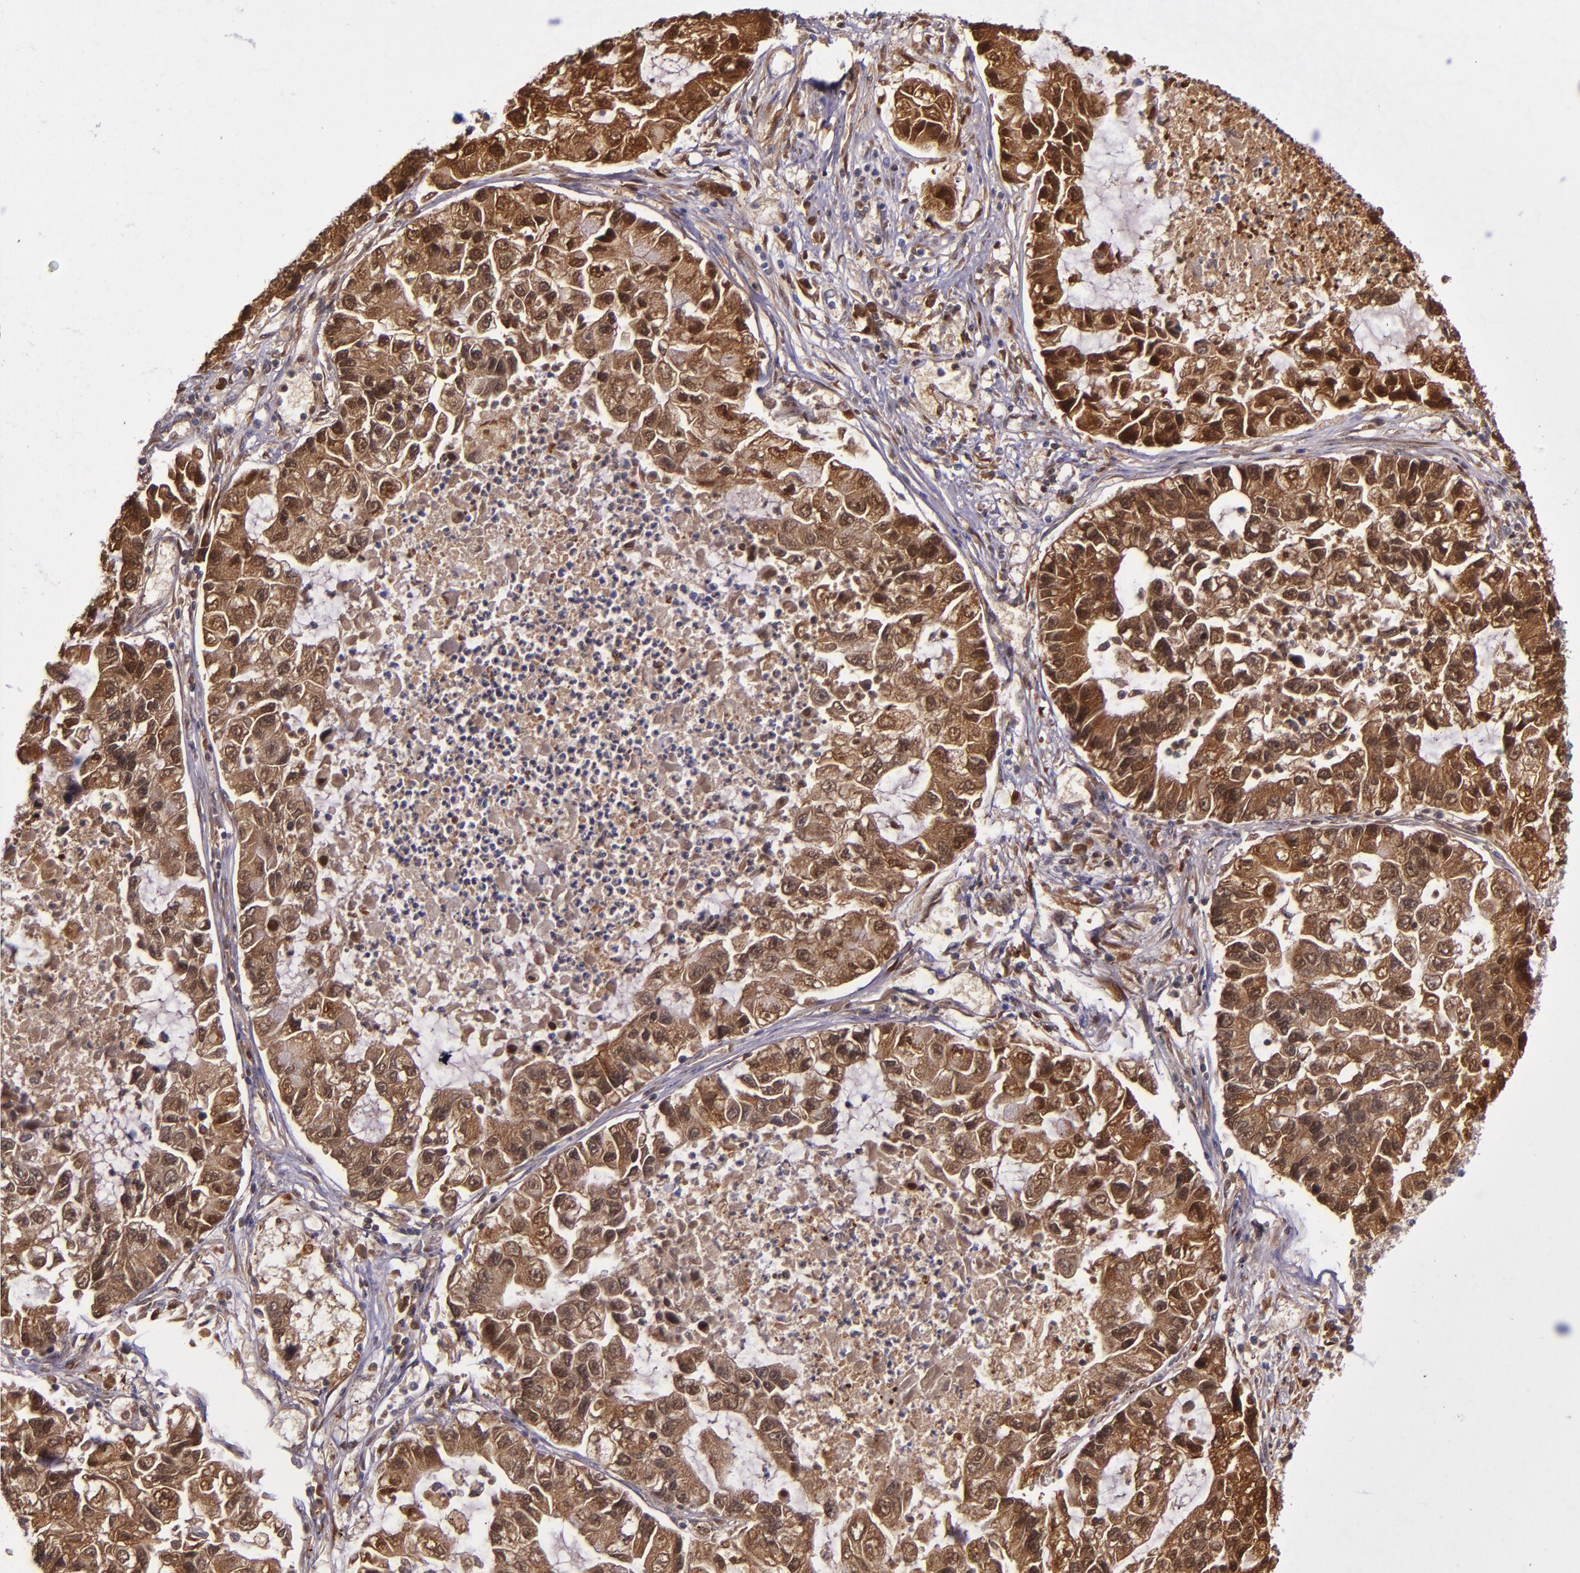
{"staining": {"intensity": "strong", "quantity": ">75%", "location": "cytoplasmic/membranous"}, "tissue": "lung cancer", "cell_type": "Tumor cells", "image_type": "cancer", "snomed": [{"axis": "morphology", "description": "Adenocarcinoma, NOS"}, {"axis": "topography", "description": "Lung"}], "caption": "Lung cancer was stained to show a protein in brown. There is high levels of strong cytoplasmic/membranous expression in about >75% of tumor cells.", "gene": "CLEC3B", "patient": {"sex": "female", "age": 51}}